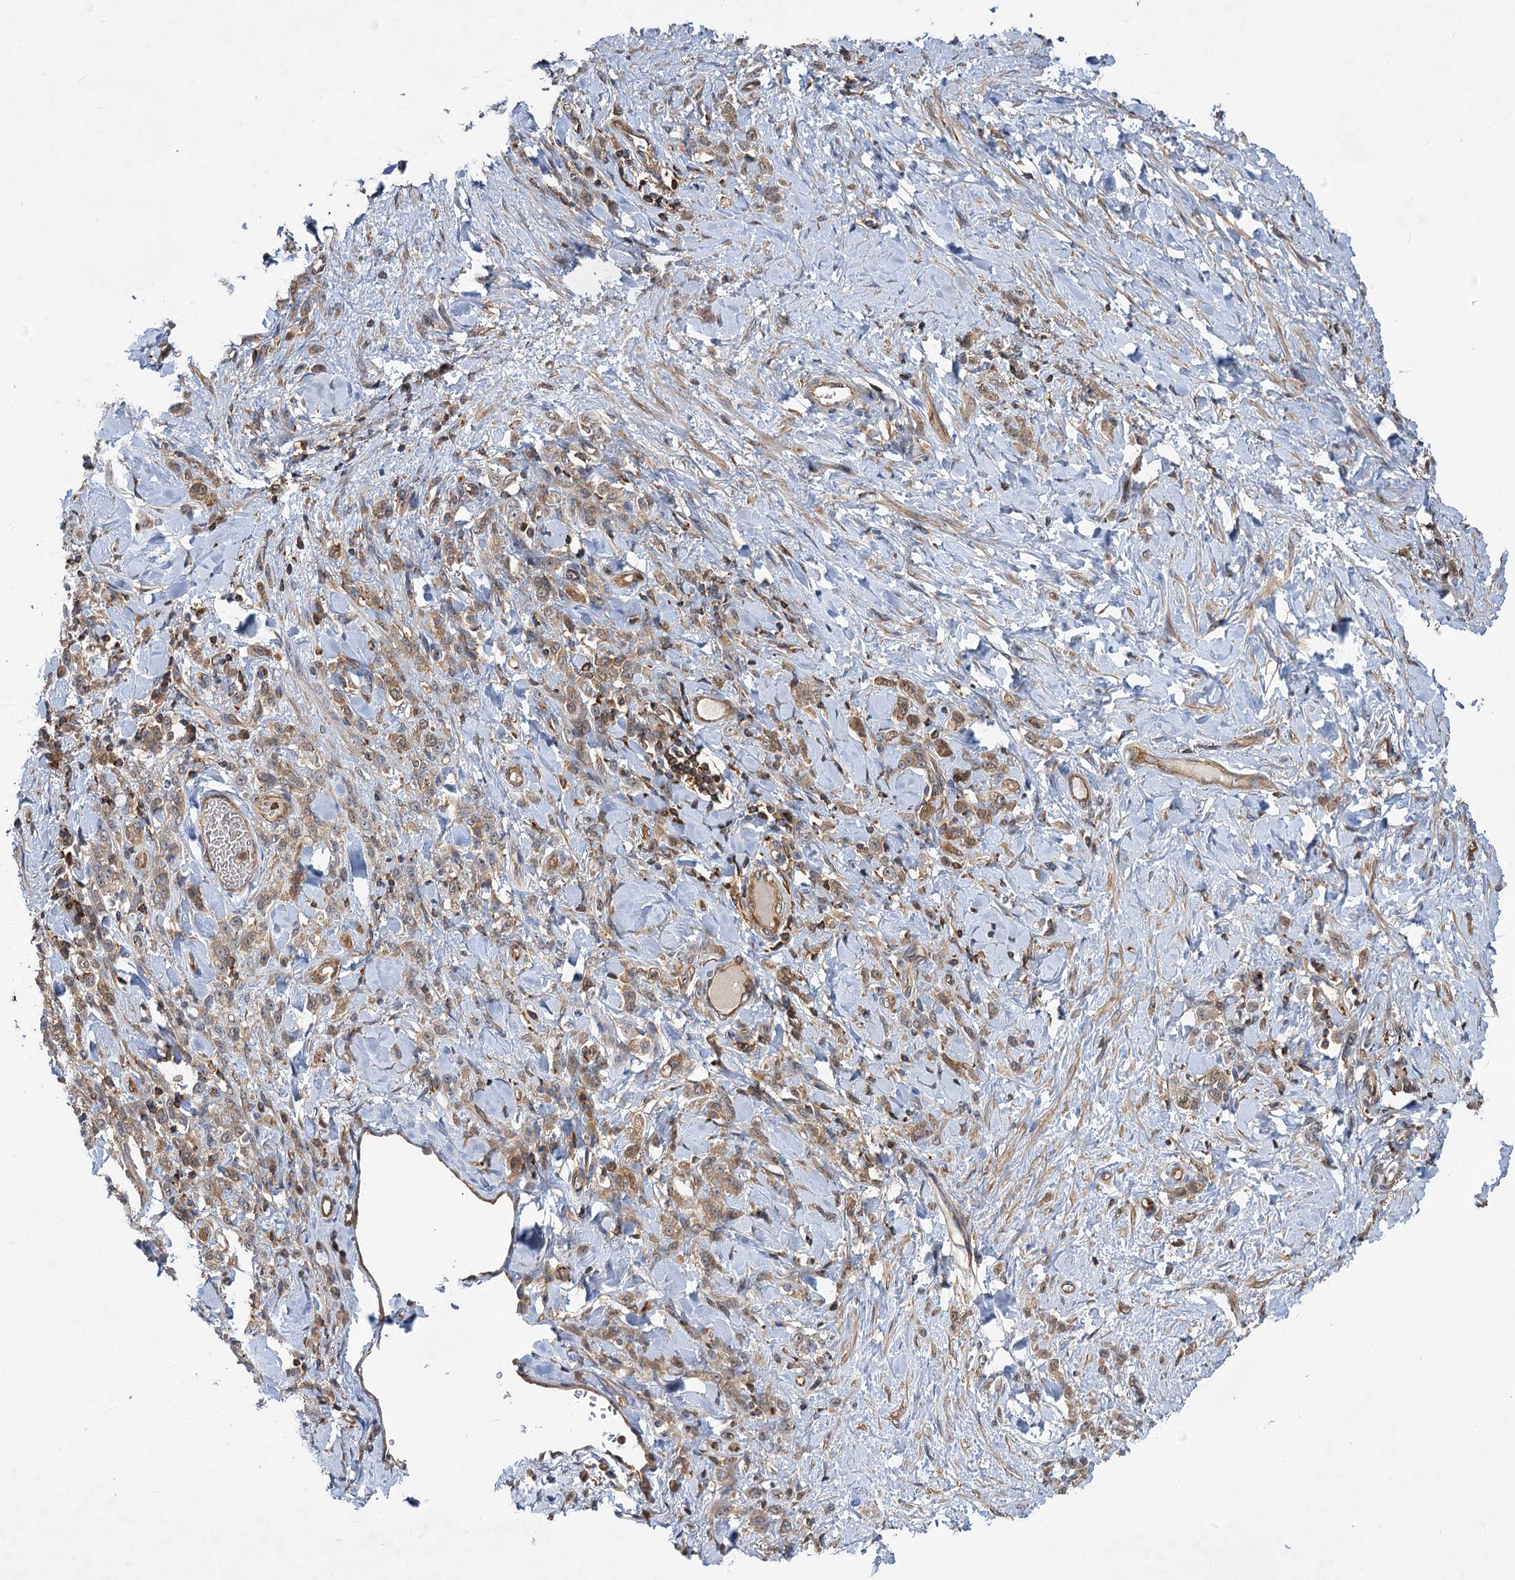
{"staining": {"intensity": "moderate", "quantity": ">75%", "location": "cytoplasmic/membranous"}, "tissue": "stomach cancer", "cell_type": "Tumor cells", "image_type": "cancer", "snomed": [{"axis": "morphology", "description": "Normal tissue, NOS"}, {"axis": "morphology", "description": "Adenocarcinoma, NOS"}, {"axis": "topography", "description": "Stomach"}], "caption": "IHC micrograph of neoplastic tissue: human stomach cancer (adenocarcinoma) stained using IHC demonstrates medium levels of moderate protein expression localized specifically in the cytoplasmic/membranous of tumor cells, appearing as a cytoplasmic/membranous brown color.", "gene": "PACS1", "patient": {"sex": "male", "age": 82}}